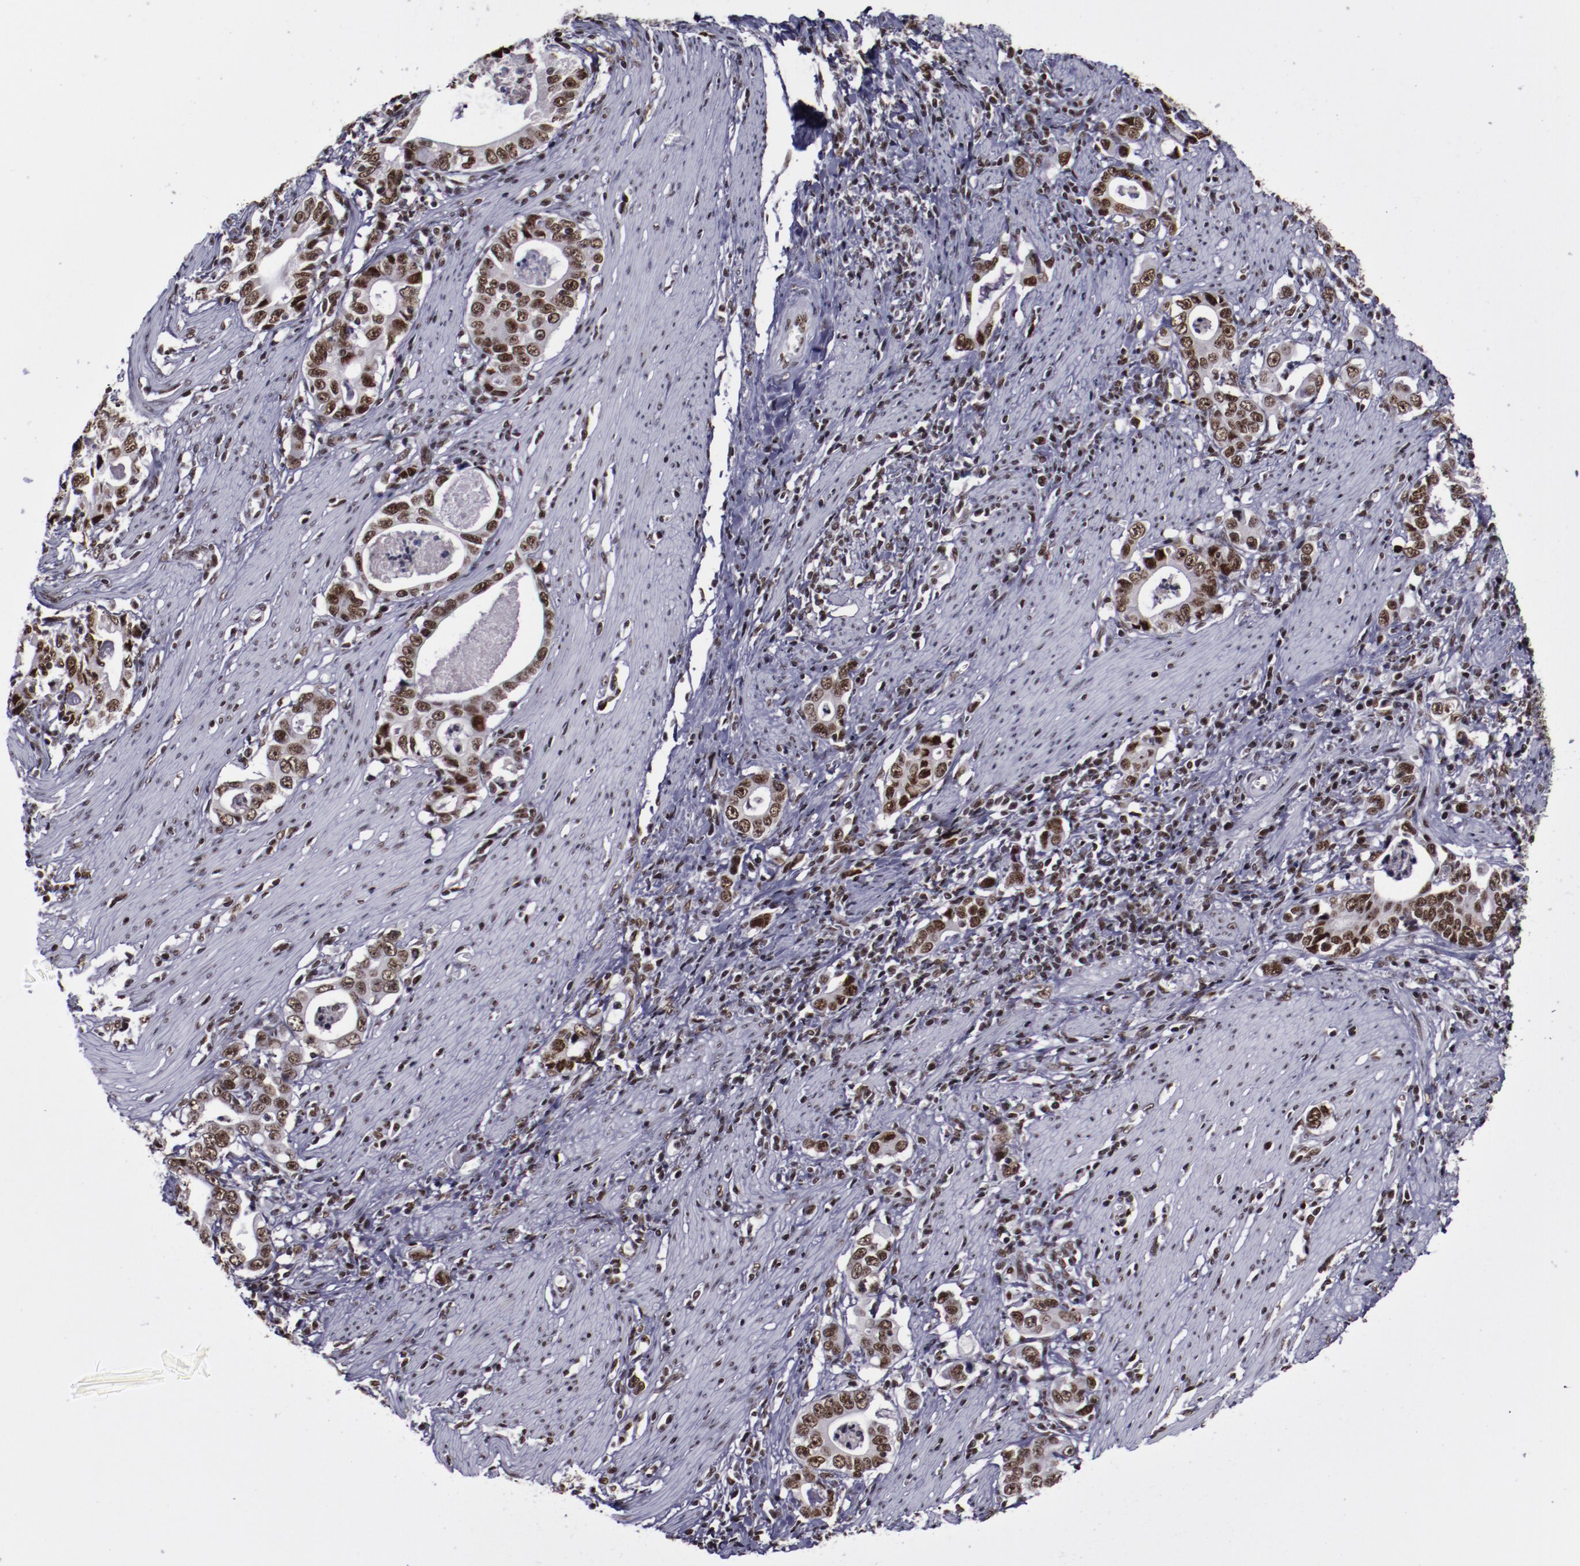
{"staining": {"intensity": "moderate", "quantity": ">75%", "location": "nuclear"}, "tissue": "stomach cancer", "cell_type": "Tumor cells", "image_type": "cancer", "snomed": [{"axis": "morphology", "description": "Adenocarcinoma, NOS"}, {"axis": "topography", "description": "Stomach, lower"}], "caption": "A photomicrograph showing moderate nuclear staining in approximately >75% of tumor cells in stomach adenocarcinoma, as visualized by brown immunohistochemical staining.", "gene": "ERH", "patient": {"sex": "female", "age": 72}}